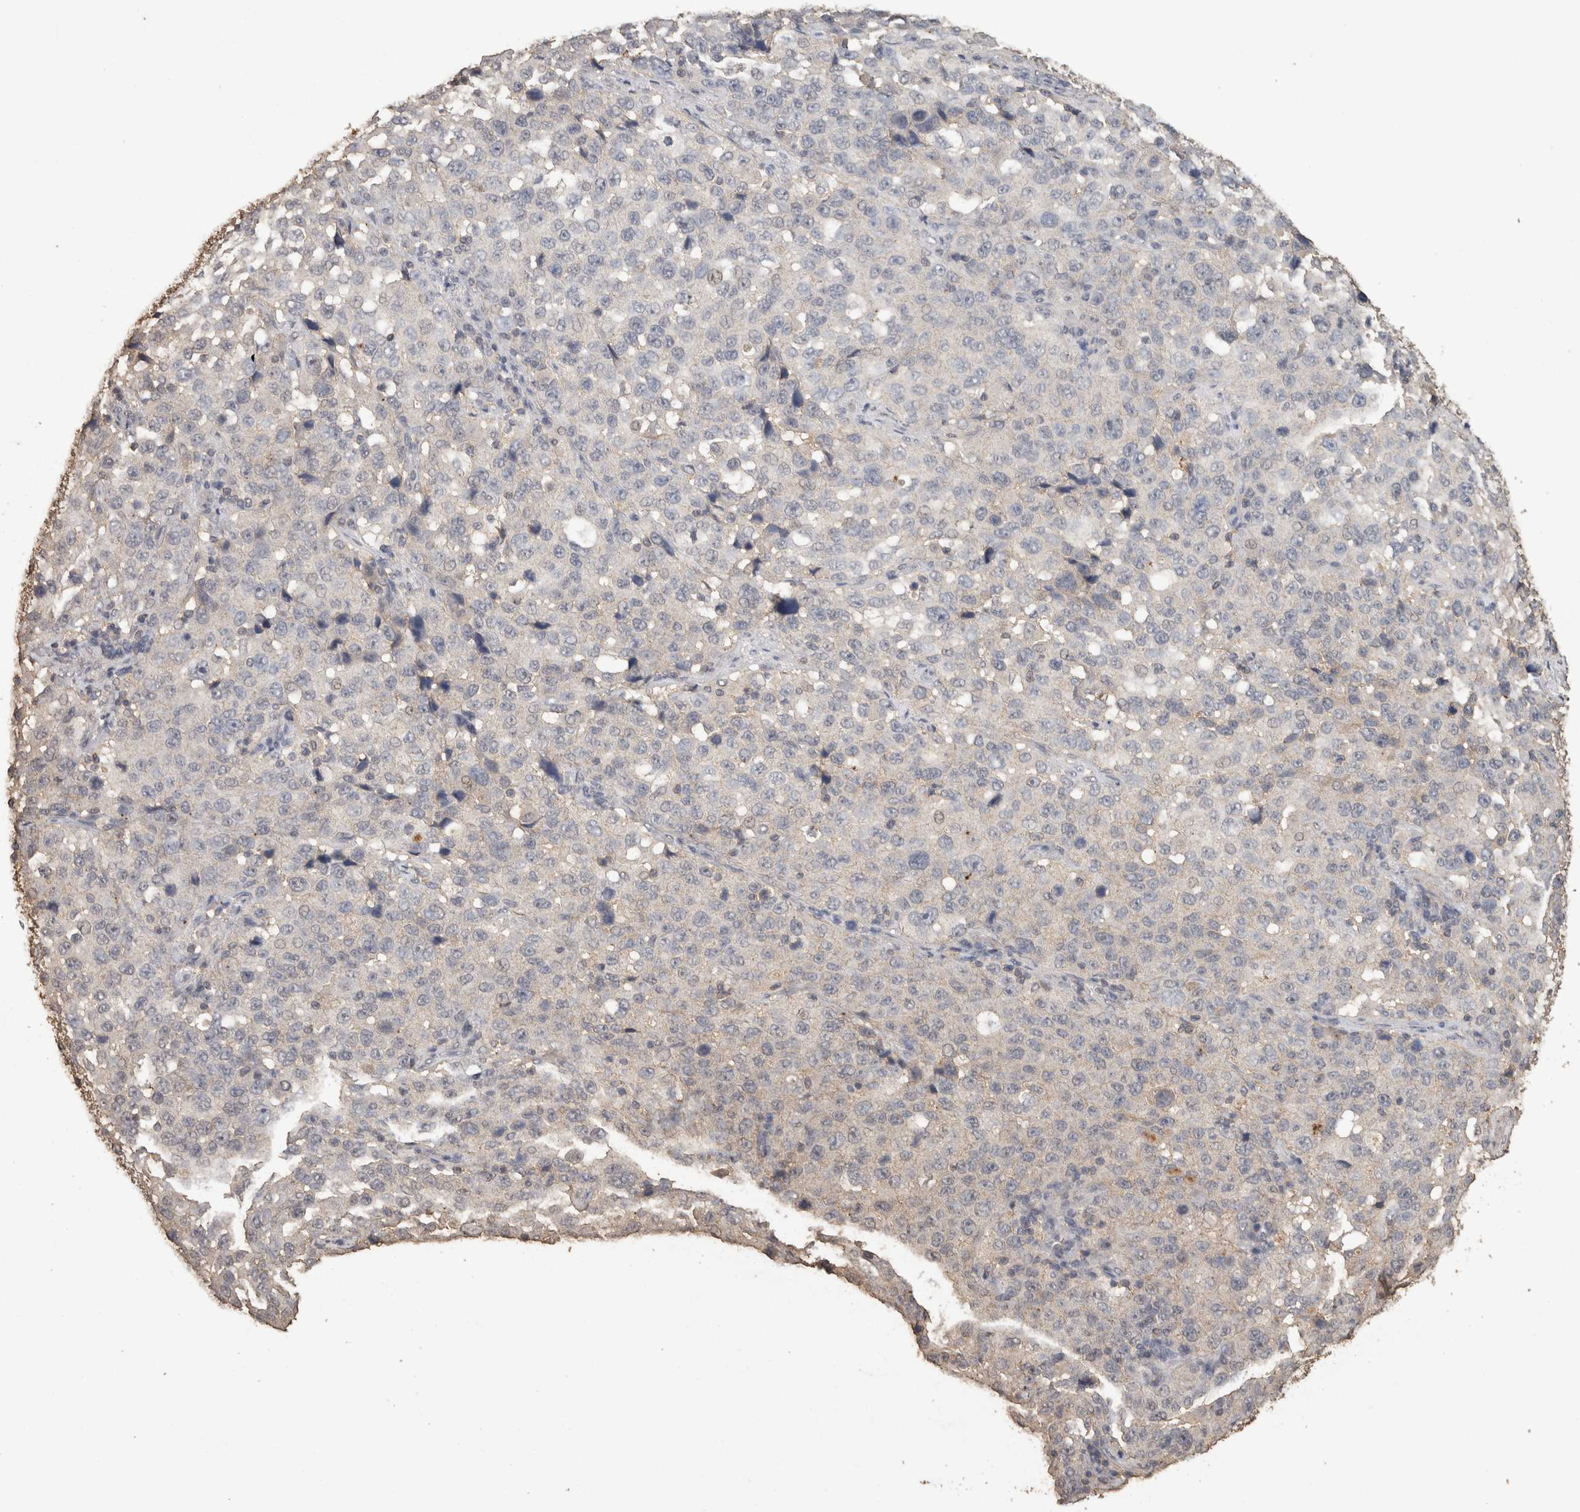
{"staining": {"intensity": "negative", "quantity": "none", "location": "none"}, "tissue": "stomach cancer", "cell_type": "Tumor cells", "image_type": "cancer", "snomed": [{"axis": "morphology", "description": "Normal tissue, NOS"}, {"axis": "morphology", "description": "Adenocarcinoma, NOS"}, {"axis": "topography", "description": "Stomach"}], "caption": "High magnification brightfield microscopy of stomach adenocarcinoma stained with DAB (brown) and counterstained with hematoxylin (blue): tumor cells show no significant positivity.", "gene": "CX3CL1", "patient": {"sex": "male", "age": 48}}